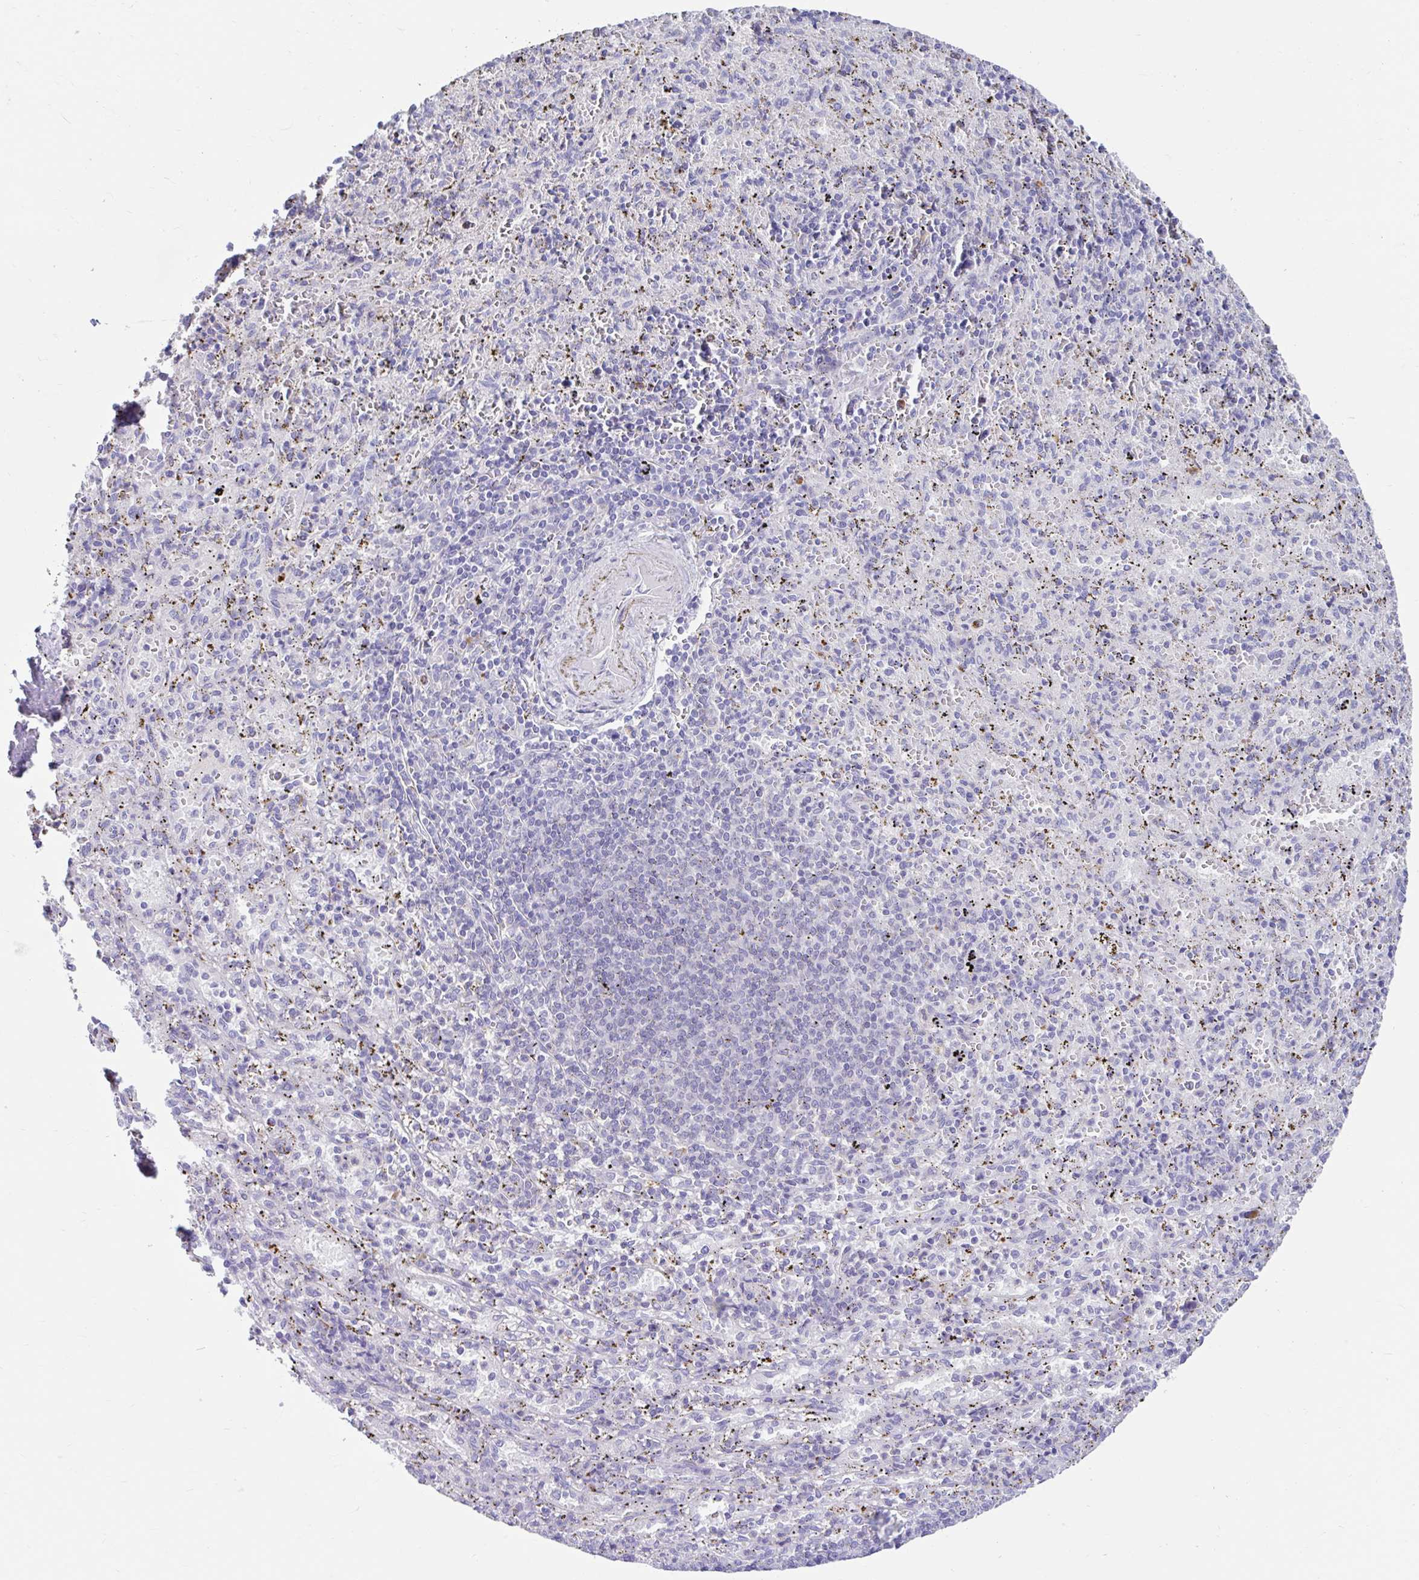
{"staining": {"intensity": "negative", "quantity": "none", "location": "none"}, "tissue": "spleen", "cell_type": "Cells in red pulp", "image_type": "normal", "snomed": [{"axis": "morphology", "description": "Normal tissue, NOS"}, {"axis": "topography", "description": "Spleen"}], "caption": "This is a photomicrograph of IHC staining of unremarkable spleen, which shows no positivity in cells in red pulp.", "gene": "ZNF33A", "patient": {"sex": "male", "age": 57}}